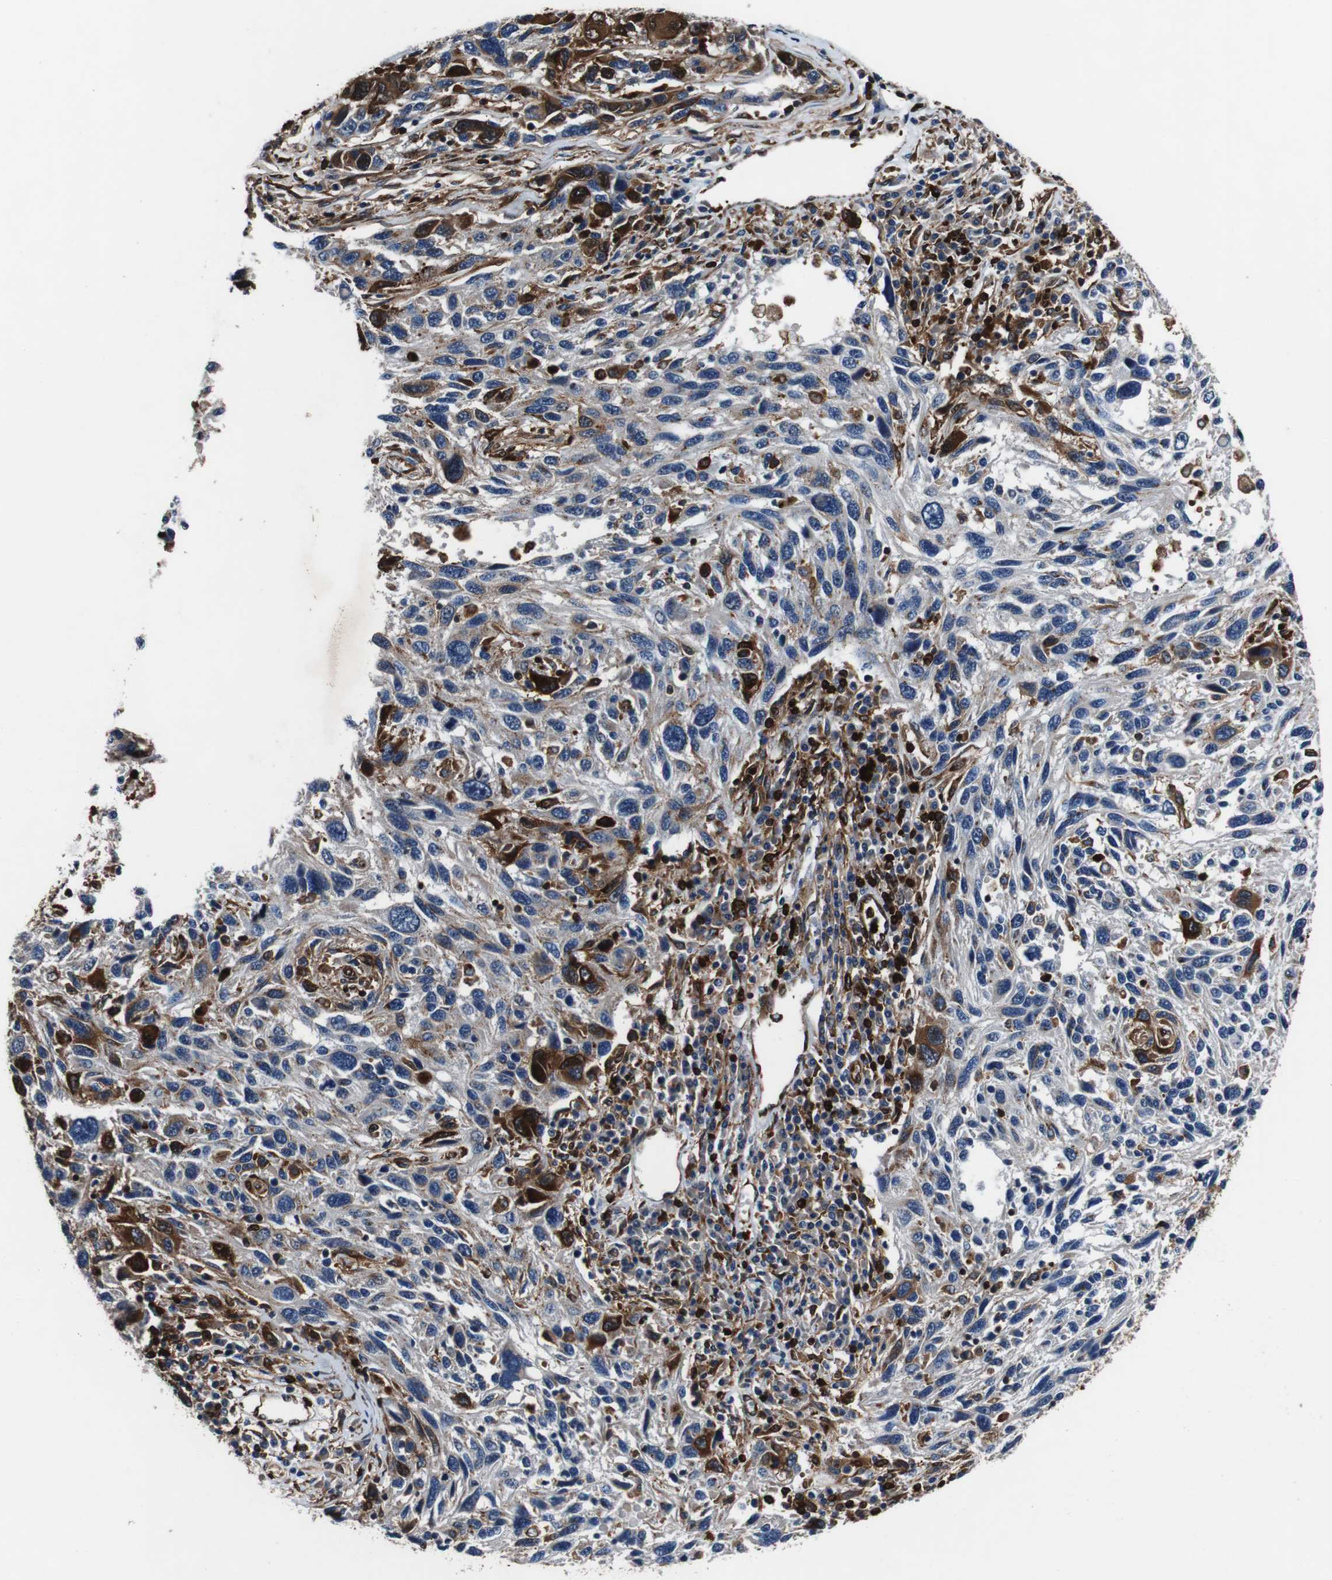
{"staining": {"intensity": "strong", "quantity": "<25%", "location": "cytoplasmic/membranous"}, "tissue": "melanoma", "cell_type": "Tumor cells", "image_type": "cancer", "snomed": [{"axis": "morphology", "description": "Malignant melanoma, NOS"}, {"axis": "topography", "description": "Skin"}], "caption": "Human malignant melanoma stained with a protein marker exhibits strong staining in tumor cells.", "gene": "ANXA1", "patient": {"sex": "male", "age": 53}}